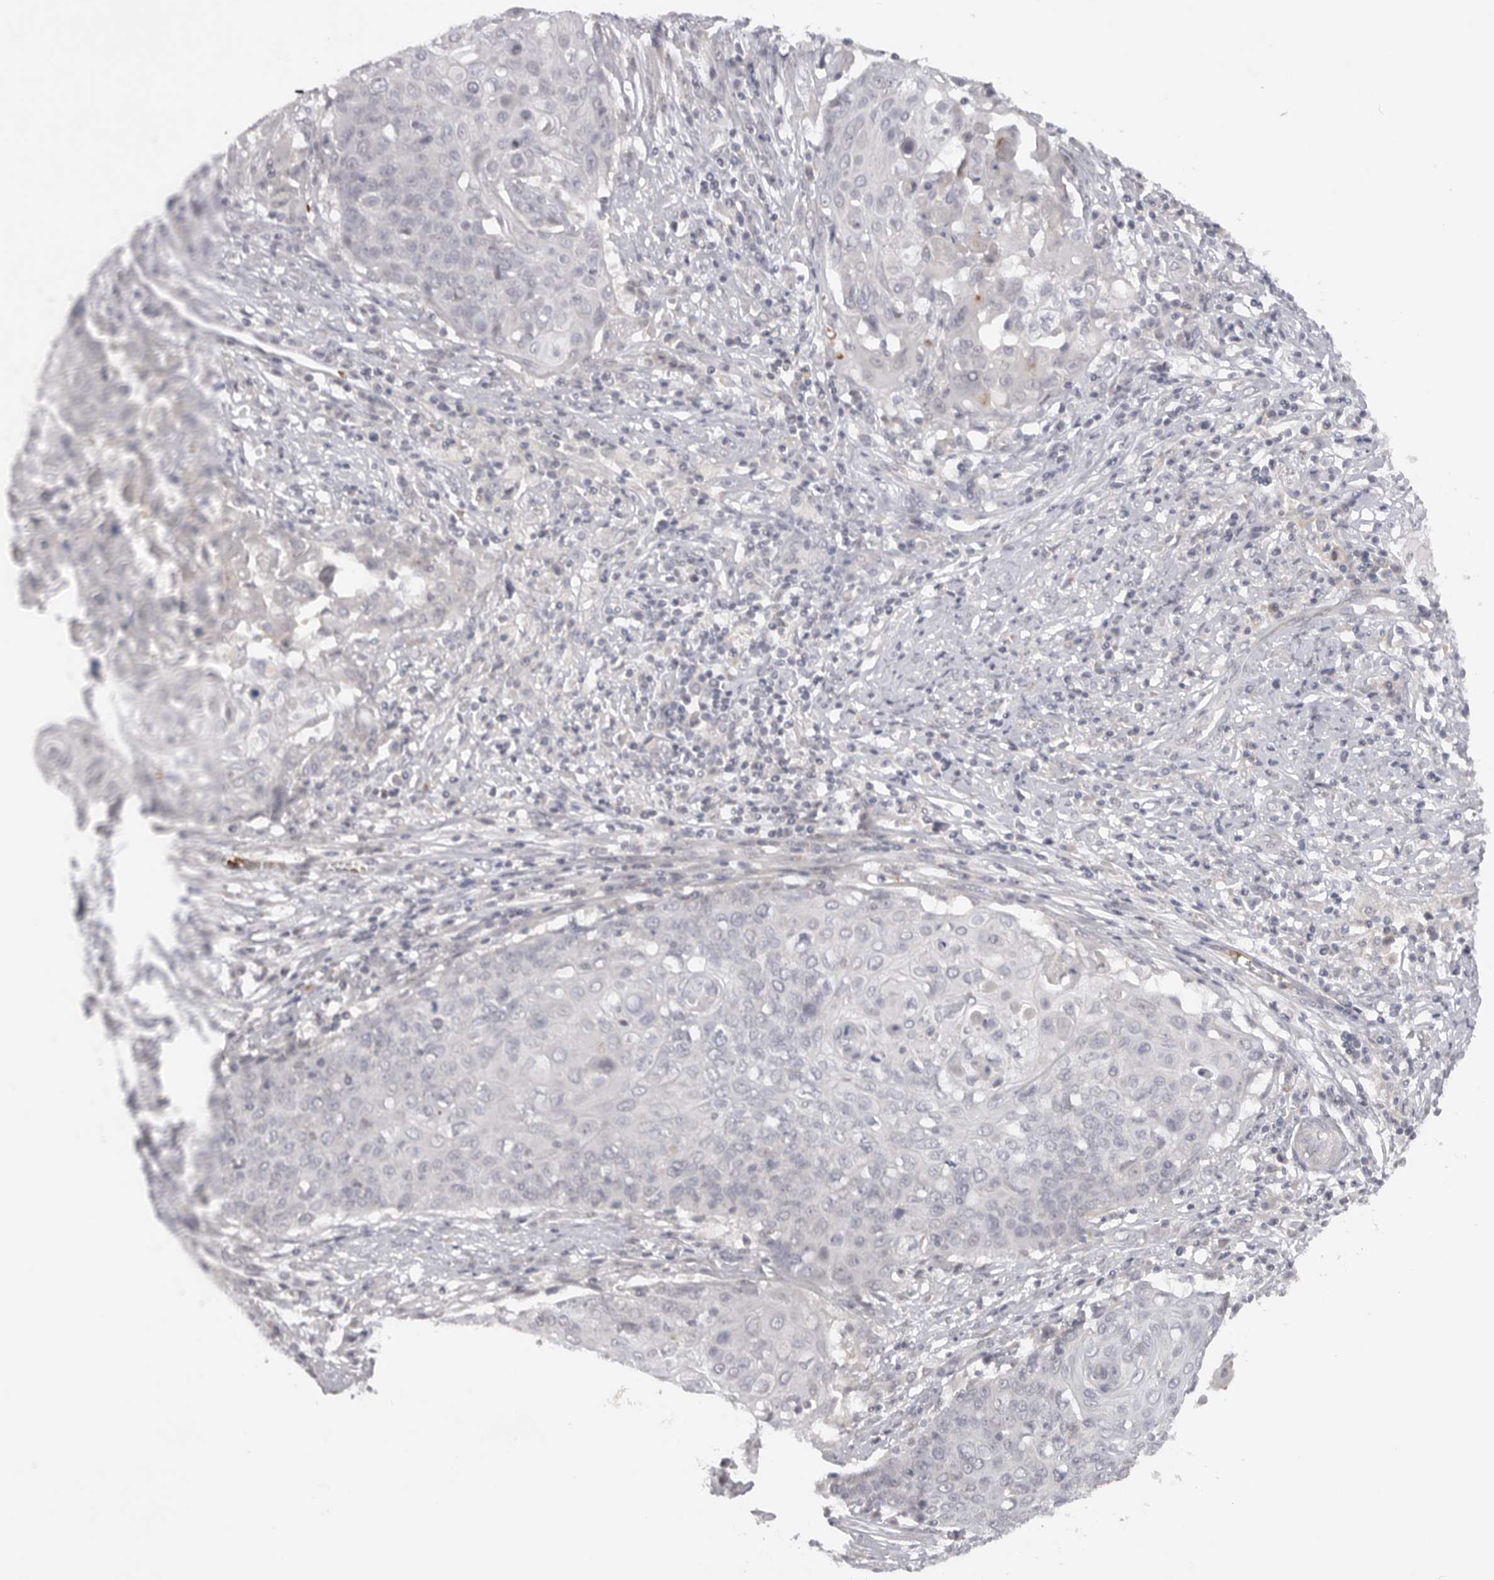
{"staining": {"intensity": "negative", "quantity": "none", "location": "none"}, "tissue": "cervical cancer", "cell_type": "Tumor cells", "image_type": "cancer", "snomed": [{"axis": "morphology", "description": "Squamous cell carcinoma, NOS"}, {"axis": "topography", "description": "Cervix"}], "caption": "A micrograph of cervical cancer stained for a protein demonstrates no brown staining in tumor cells.", "gene": "TNR", "patient": {"sex": "female", "age": 39}}